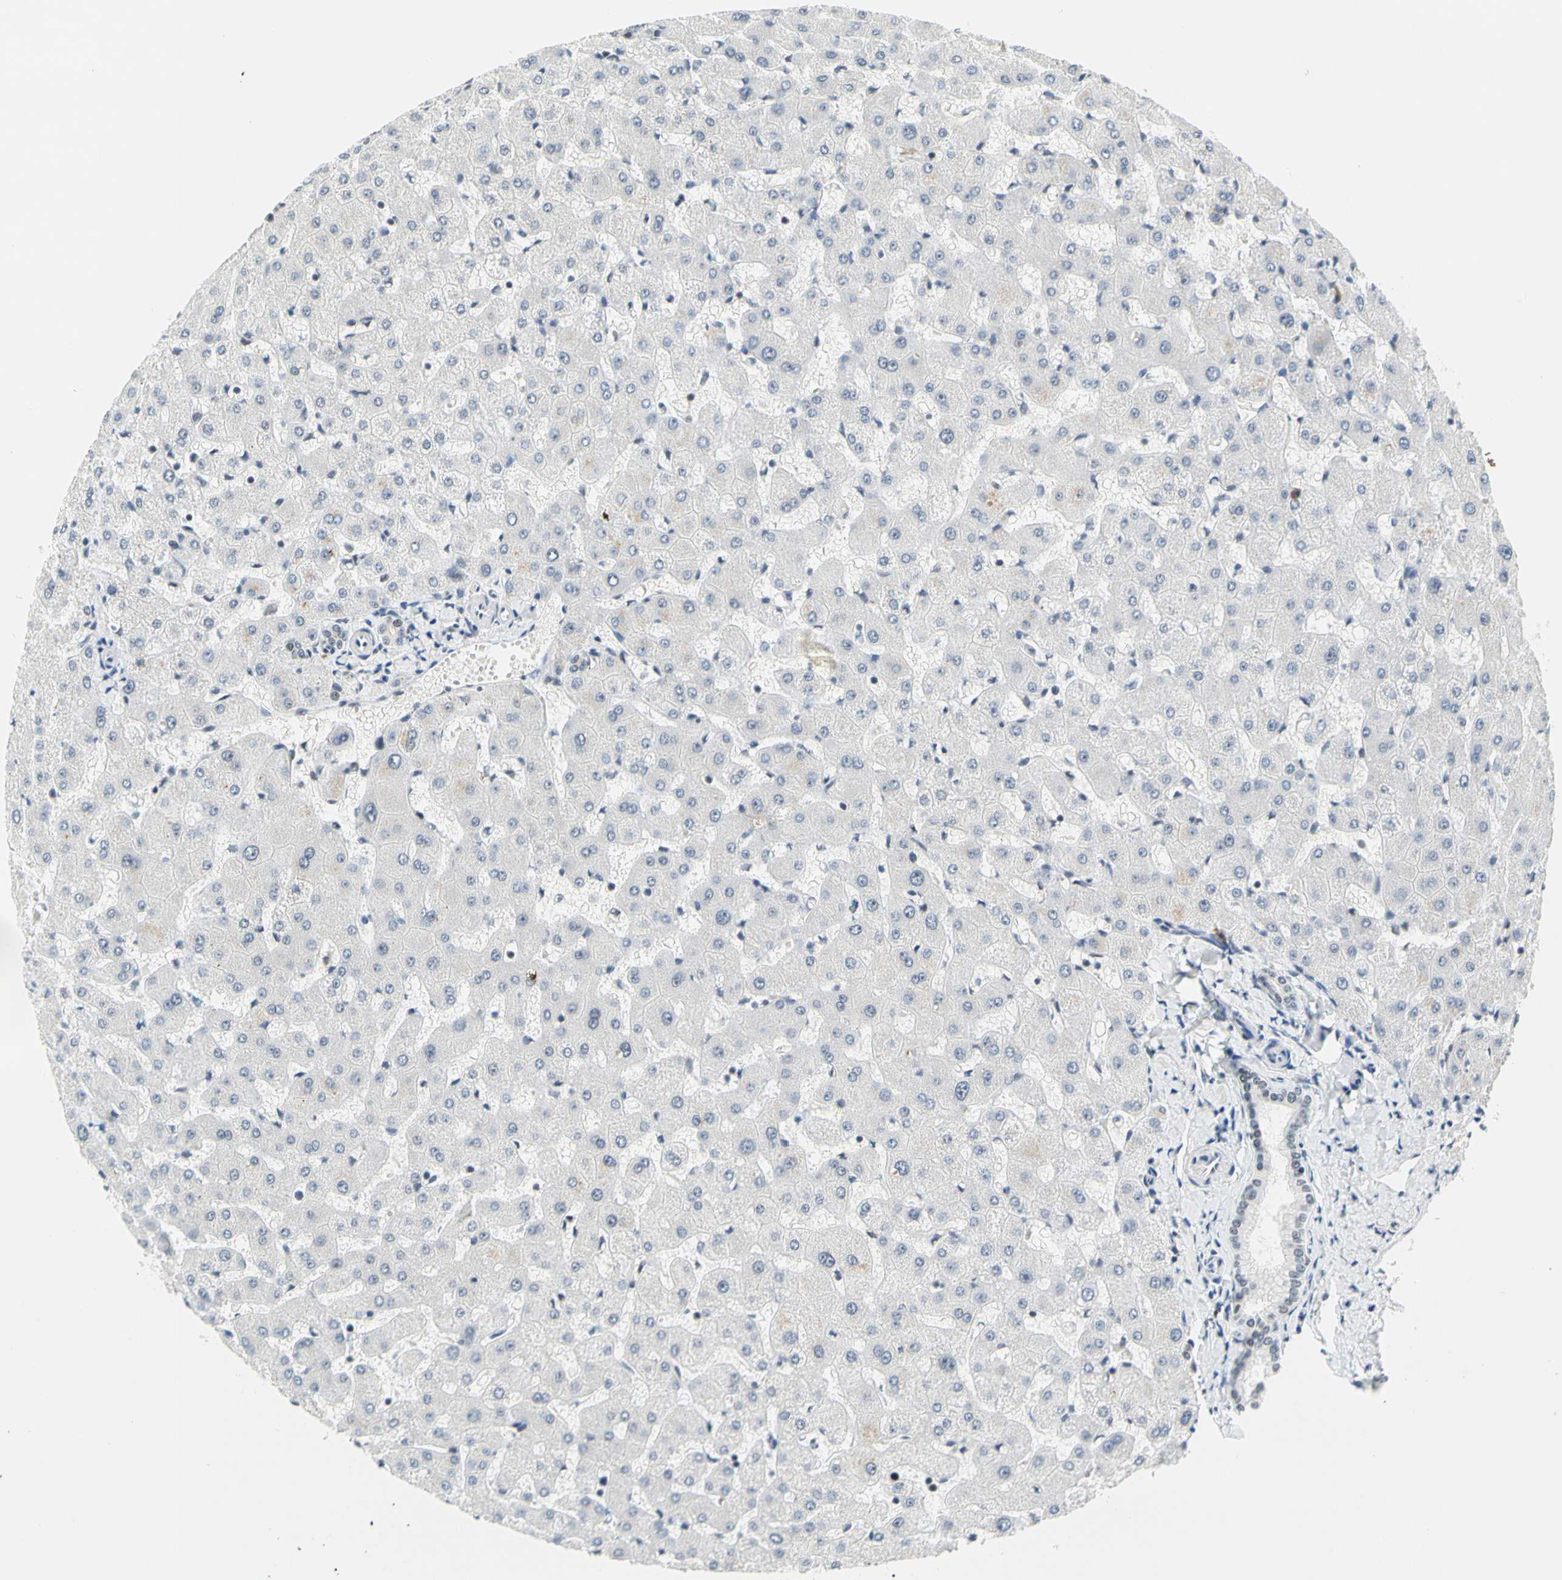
{"staining": {"intensity": "negative", "quantity": "none", "location": "none"}, "tissue": "liver", "cell_type": "Cholangiocytes", "image_type": "normal", "snomed": [{"axis": "morphology", "description": "Normal tissue, NOS"}, {"axis": "topography", "description": "Liver"}], "caption": "DAB immunohistochemical staining of unremarkable liver displays no significant positivity in cholangiocytes.", "gene": "ZSCAN16", "patient": {"sex": "female", "age": 63}}